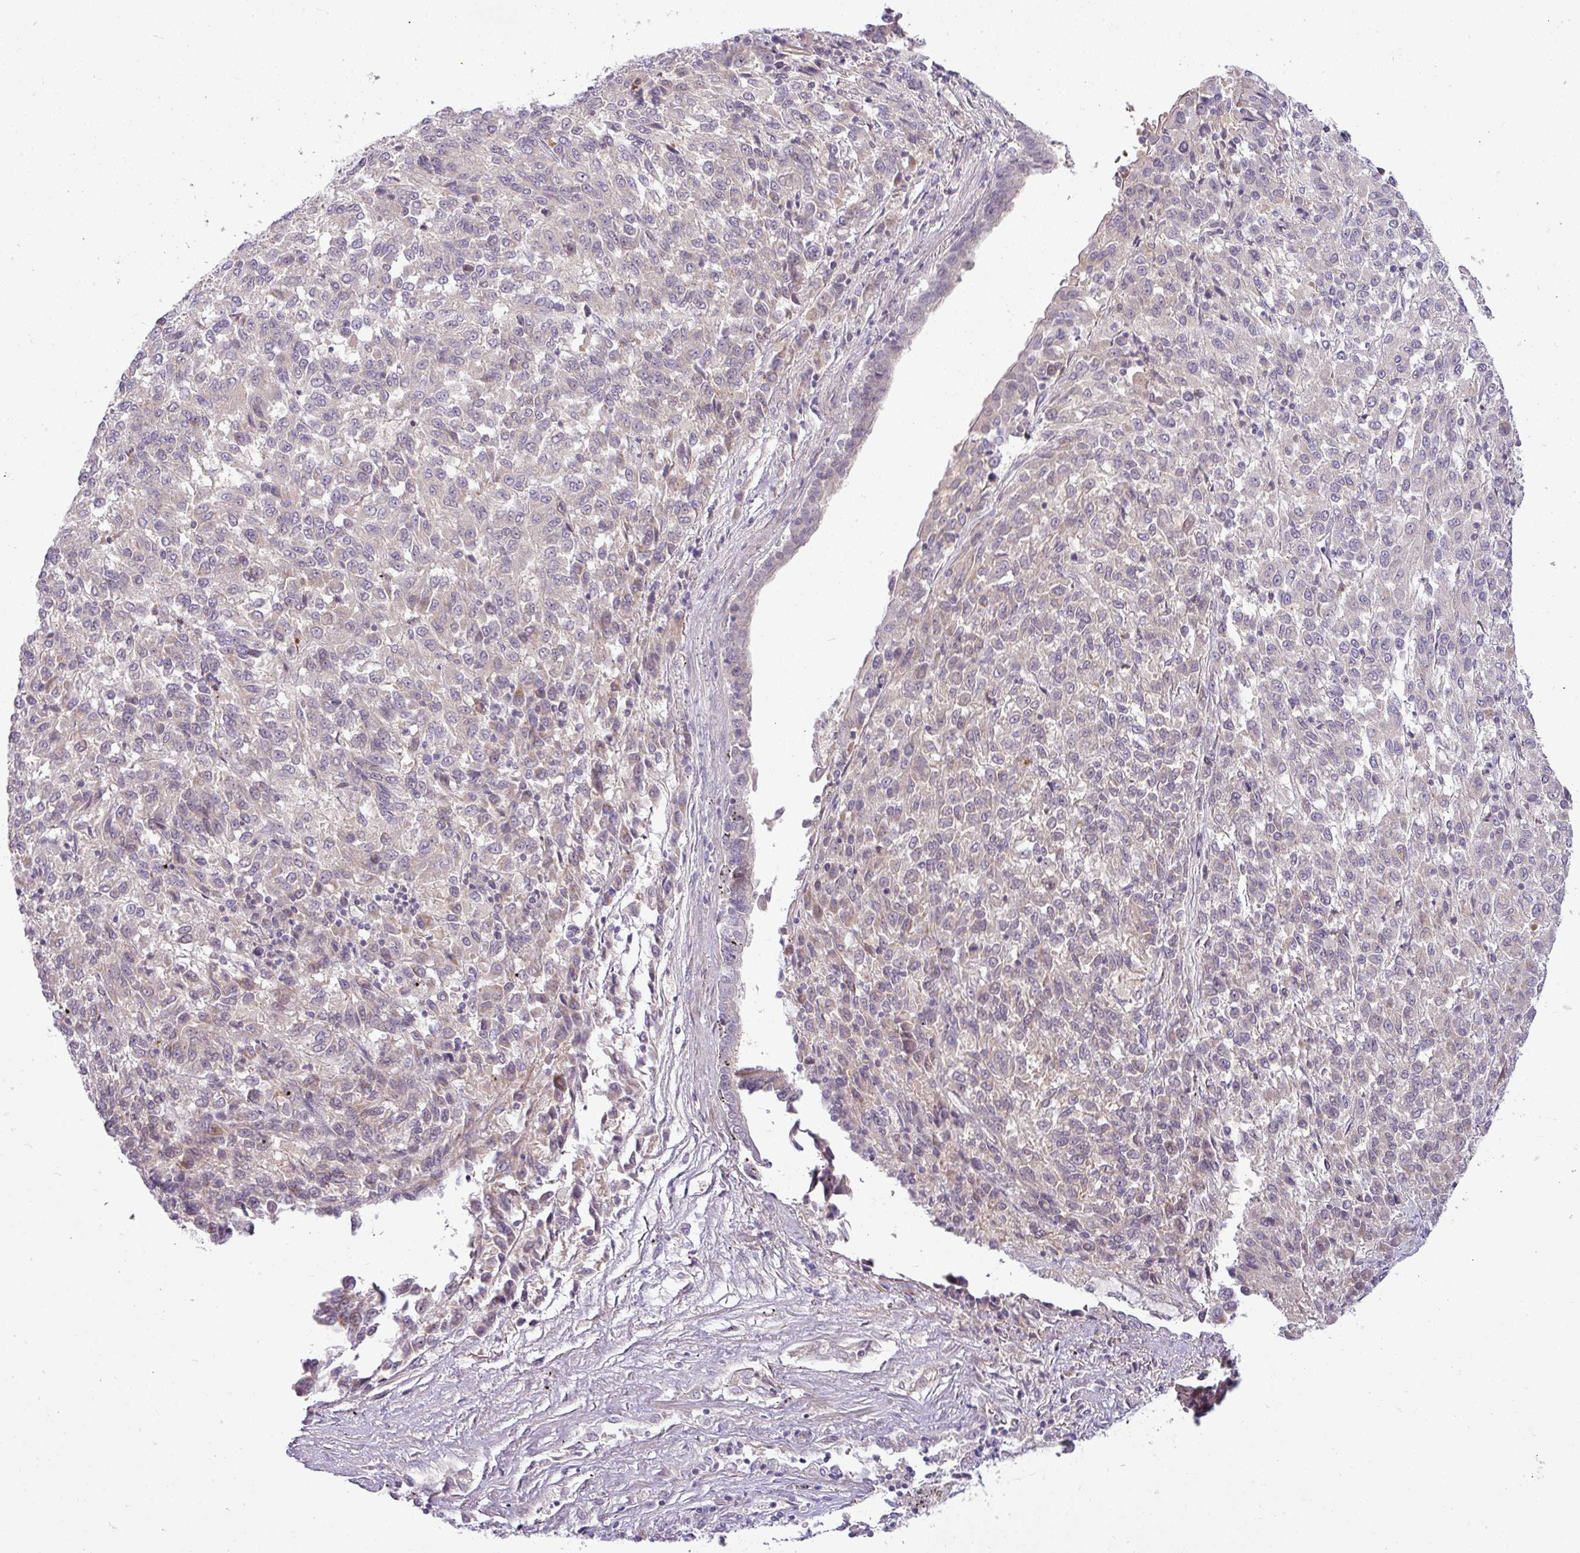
{"staining": {"intensity": "negative", "quantity": "none", "location": "none"}, "tissue": "melanoma", "cell_type": "Tumor cells", "image_type": "cancer", "snomed": [{"axis": "morphology", "description": "Malignant melanoma, Metastatic site"}, {"axis": "topography", "description": "Lung"}], "caption": "A histopathology image of human melanoma is negative for staining in tumor cells.", "gene": "APOM", "patient": {"sex": "male", "age": 64}}